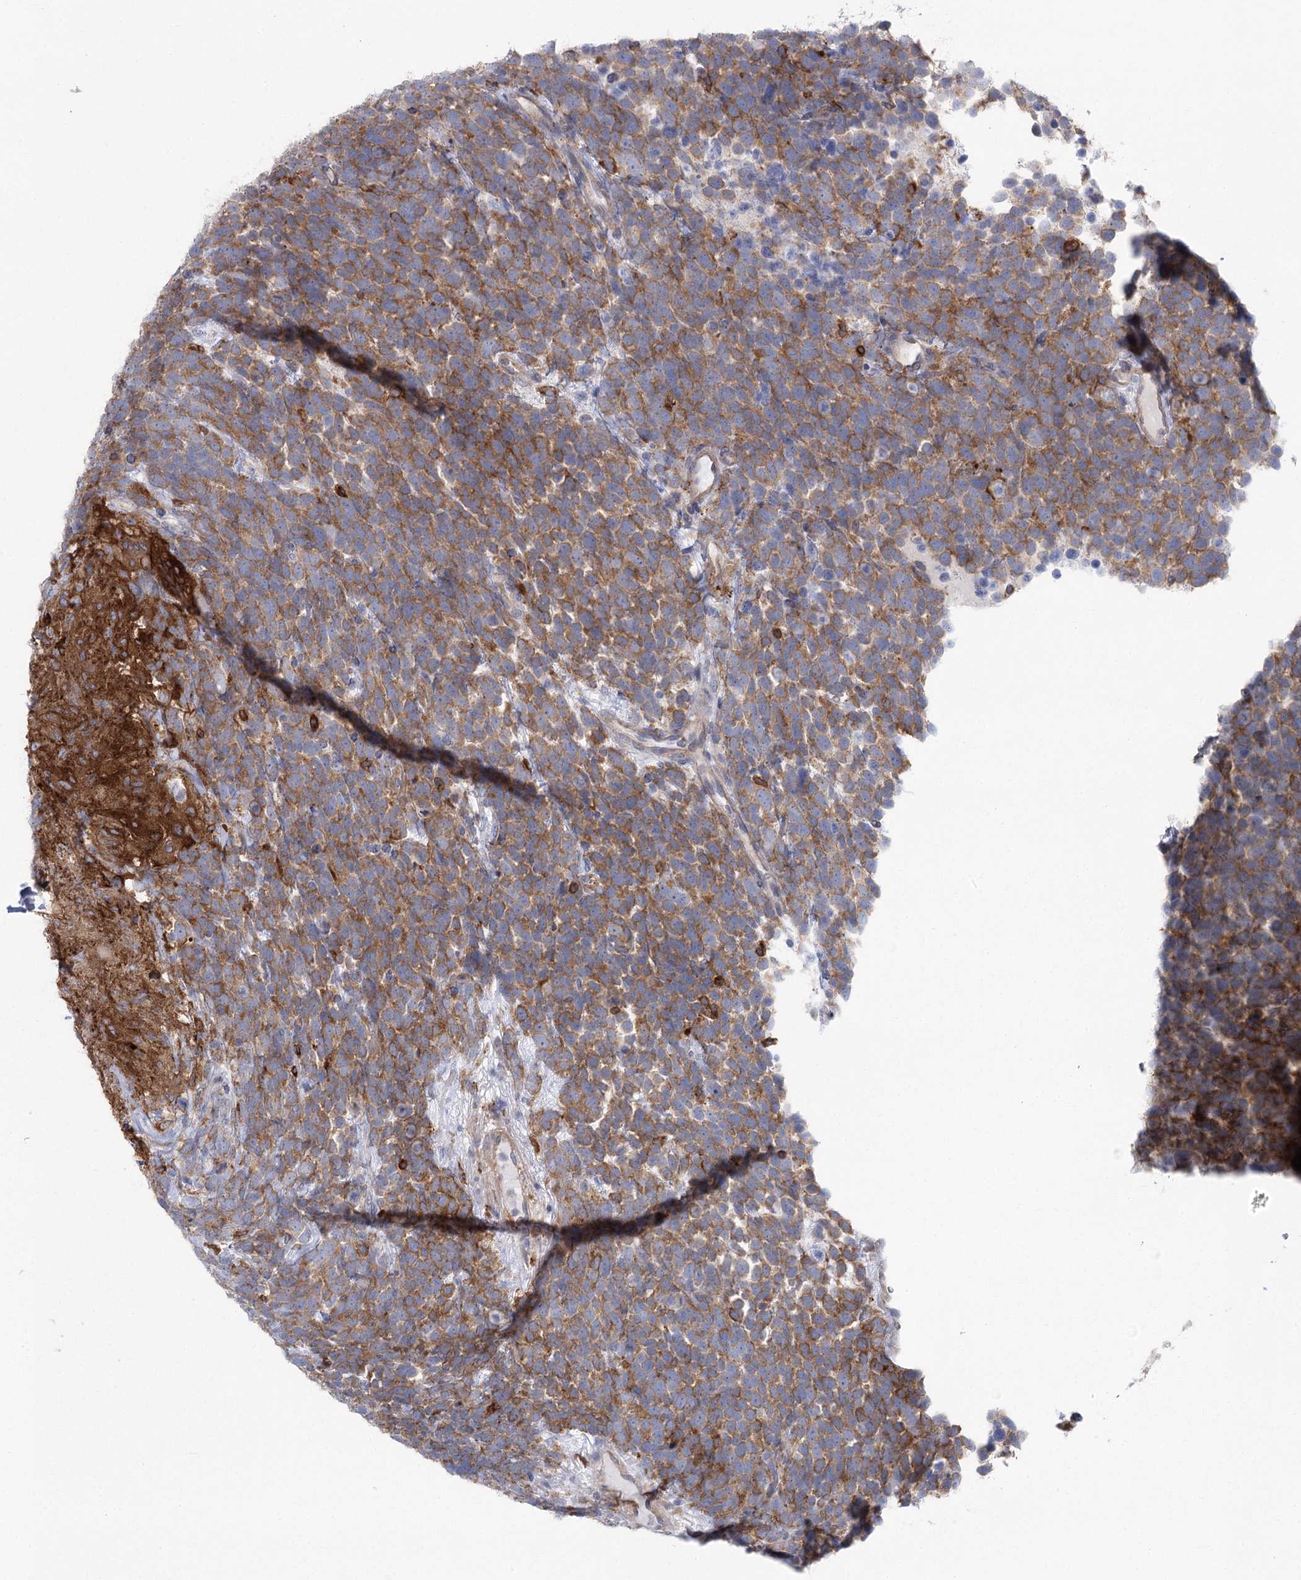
{"staining": {"intensity": "strong", "quantity": ">75%", "location": "cytoplasmic/membranous"}, "tissue": "urothelial cancer", "cell_type": "Tumor cells", "image_type": "cancer", "snomed": [{"axis": "morphology", "description": "Urothelial carcinoma, High grade"}, {"axis": "topography", "description": "Urinary bladder"}], "caption": "Brown immunohistochemical staining in urothelial cancer shows strong cytoplasmic/membranous staining in approximately >75% of tumor cells.", "gene": "CCDC88A", "patient": {"sex": "female", "age": 82}}